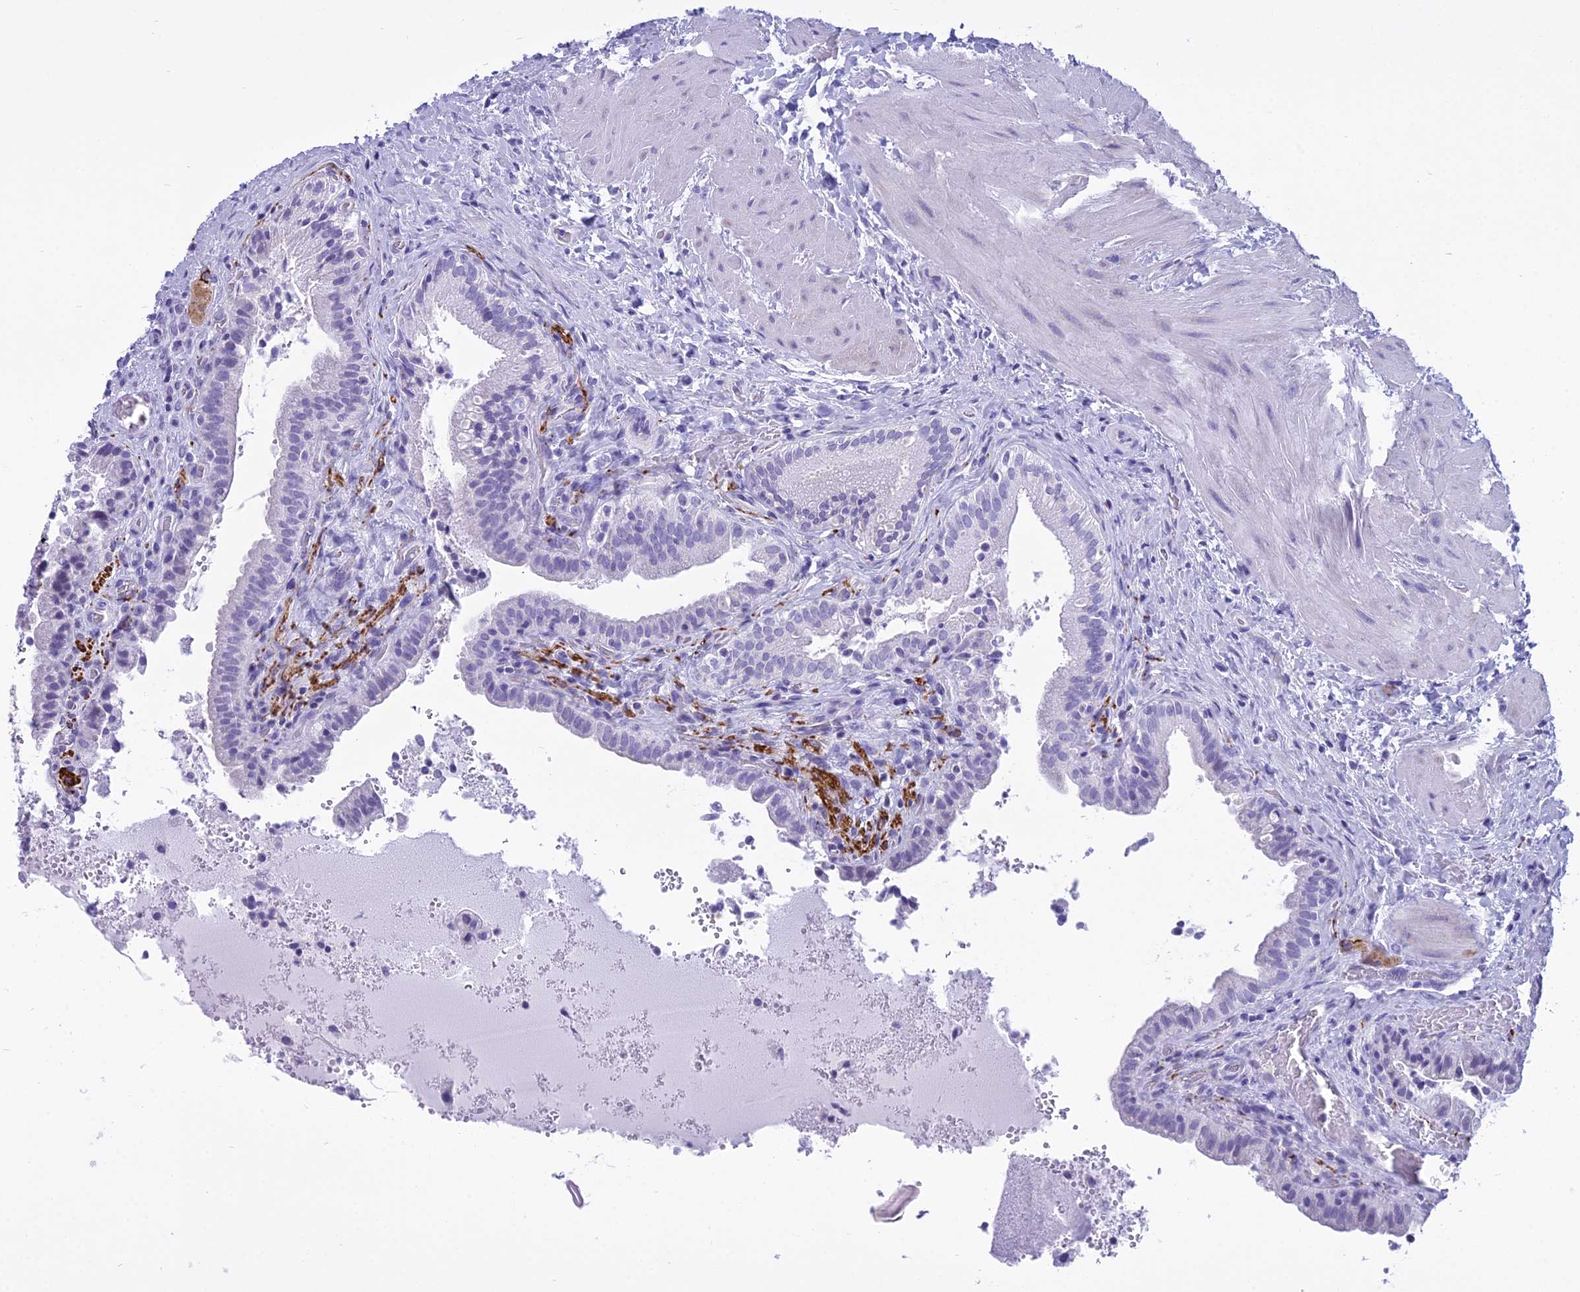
{"staining": {"intensity": "weak", "quantity": "<25%", "location": "cytoplasmic/membranous"}, "tissue": "gallbladder", "cell_type": "Glandular cells", "image_type": "normal", "snomed": [{"axis": "morphology", "description": "Normal tissue, NOS"}, {"axis": "topography", "description": "Gallbladder"}], "caption": "Protein analysis of unremarkable gallbladder reveals no significant positivity in glandular cells.", "gene": "MAP6", "patient": {"sex": "male", "age": 24}}